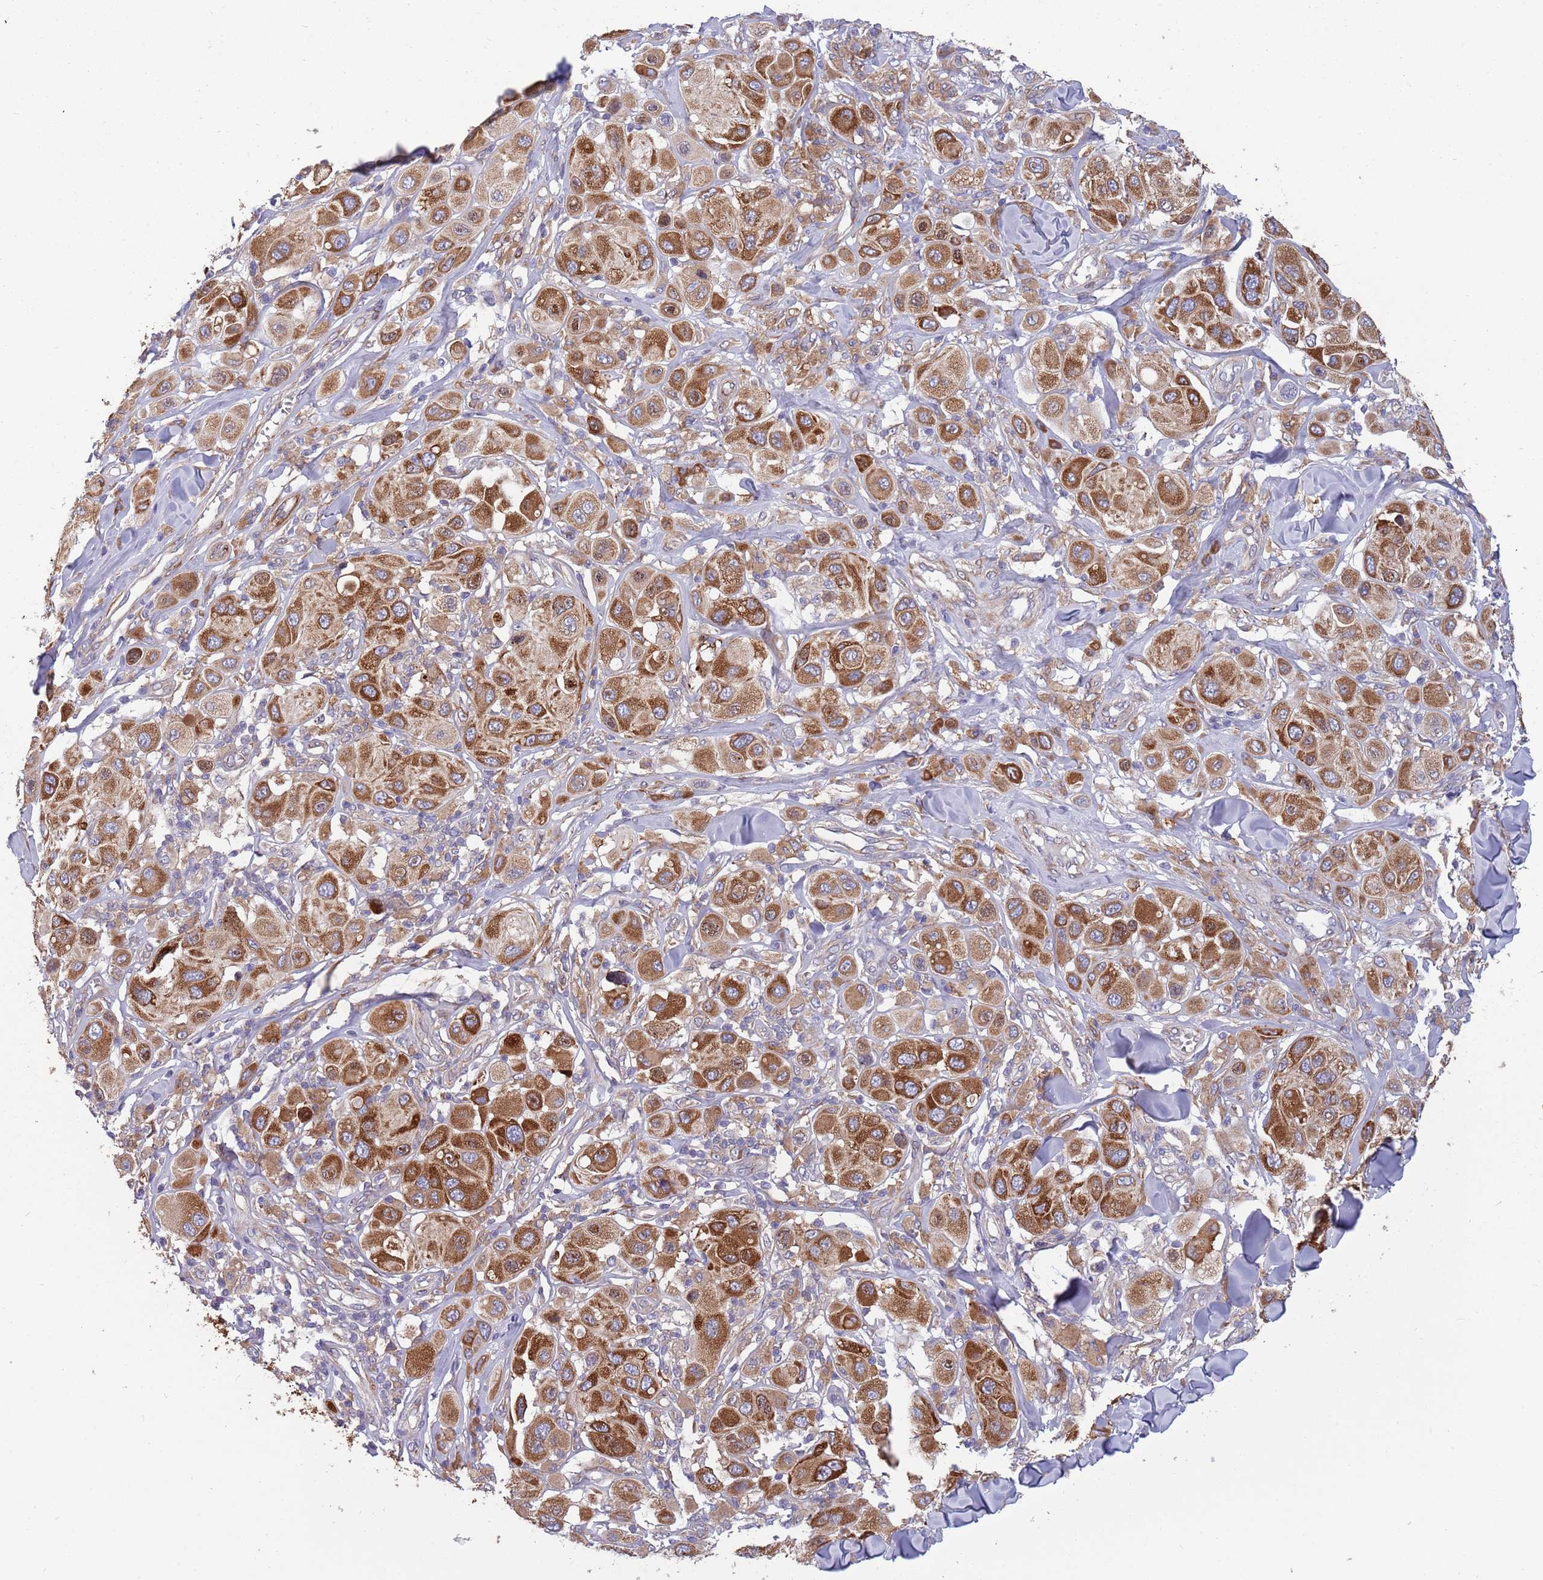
{"staining": {"intensity": "strong", "quantity": ">75%", "location": "cytoplasmic/membranous"}, "tissue": "melanoma", "cell_type": "Tumor cells", "image_type": "cancer", "snomed": [{"axis": "morphology", "description": "Malignant melanoma, Metastatic site"}, {"axis": "topography", "description": "Skin"}], "caption": "Strong cytoplasmic/membranous protein positivity is seen in about >75% of tumor cells in malignant melanoma (metastatic site).", "gene": "ARMCX6", "patient": {"sex": "male", "age": 41}}